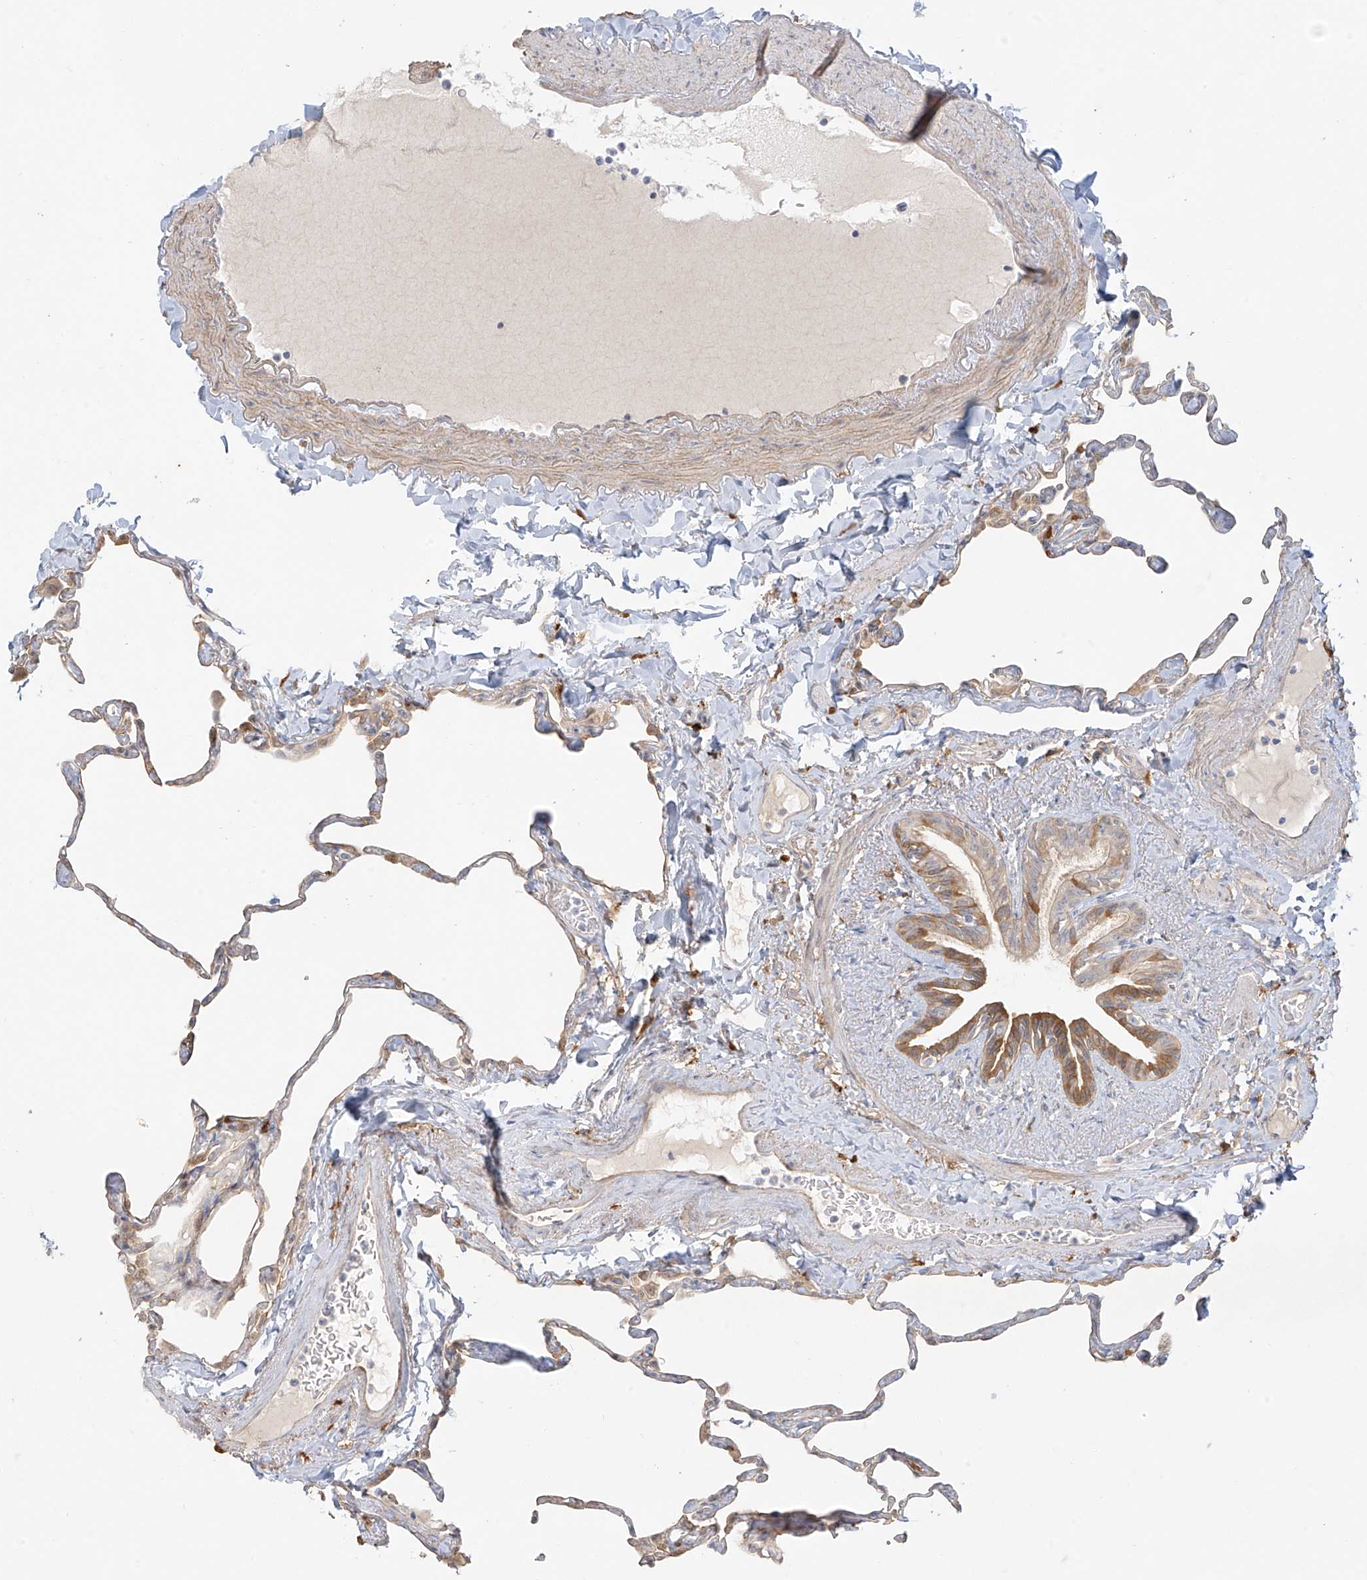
{"staining": {"intensity": "weak", "quantity": "<25%", "location": "cytoplasmic/membranous"}, "tissue": "lung", "cell_type": "Alveolar cells", "image_type": "normal", "snomed": [{"axis": "morphology", "description": "Normal tissue, NOS"}, {"axis": "topography", "description": "Lung"}], "caption": "Unremarkable lung was stained to show a protein in brown. There is no significant expression in alveolar cells.", "gene": "UPK1B", "patient": {"sex": "male", "age": 65}}